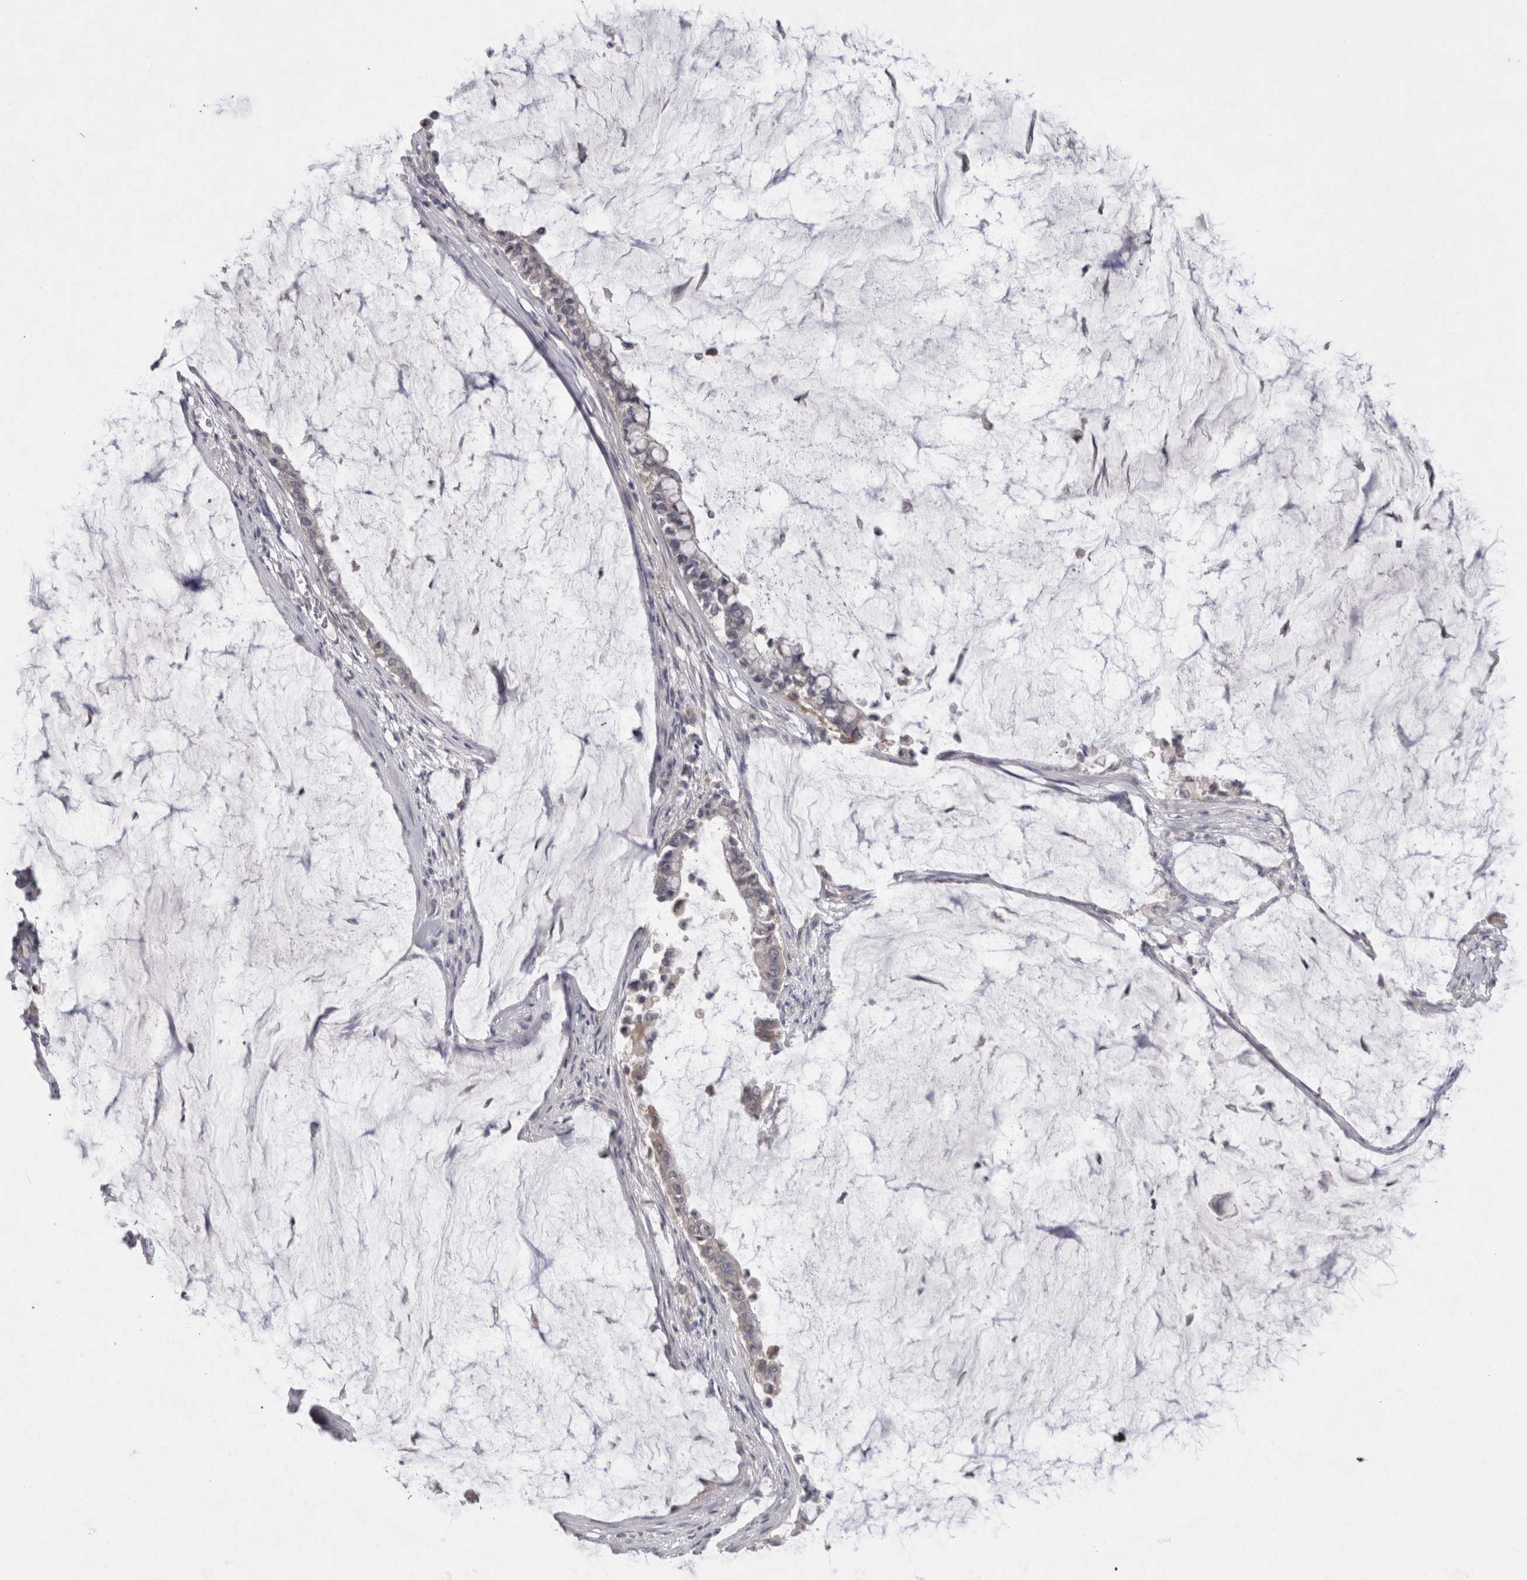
{"staining": {"intensity": "negative", "quantity": "none", "location": "none"}, "tissue": "pancreatic cancer", "cell_type": "Tumor cells", "image_type": "cancer", "snomed": [{"axis": "morphology", "description": "Adenocarcinoma, NOS"}, {"axis": "topography", "description": "Pancreas"}], "caption": "Tumor cells are negative for brown protein staining in pancreatic cancer (adenocarcinoma). The staining was performed using DAB to visualize the protein expression in brown, while the nuclei were stained in blue with hematoxylin (Magnification: 20x).", "gene": "LRRC40", "patient": {"sex": "male", "age": 41}}